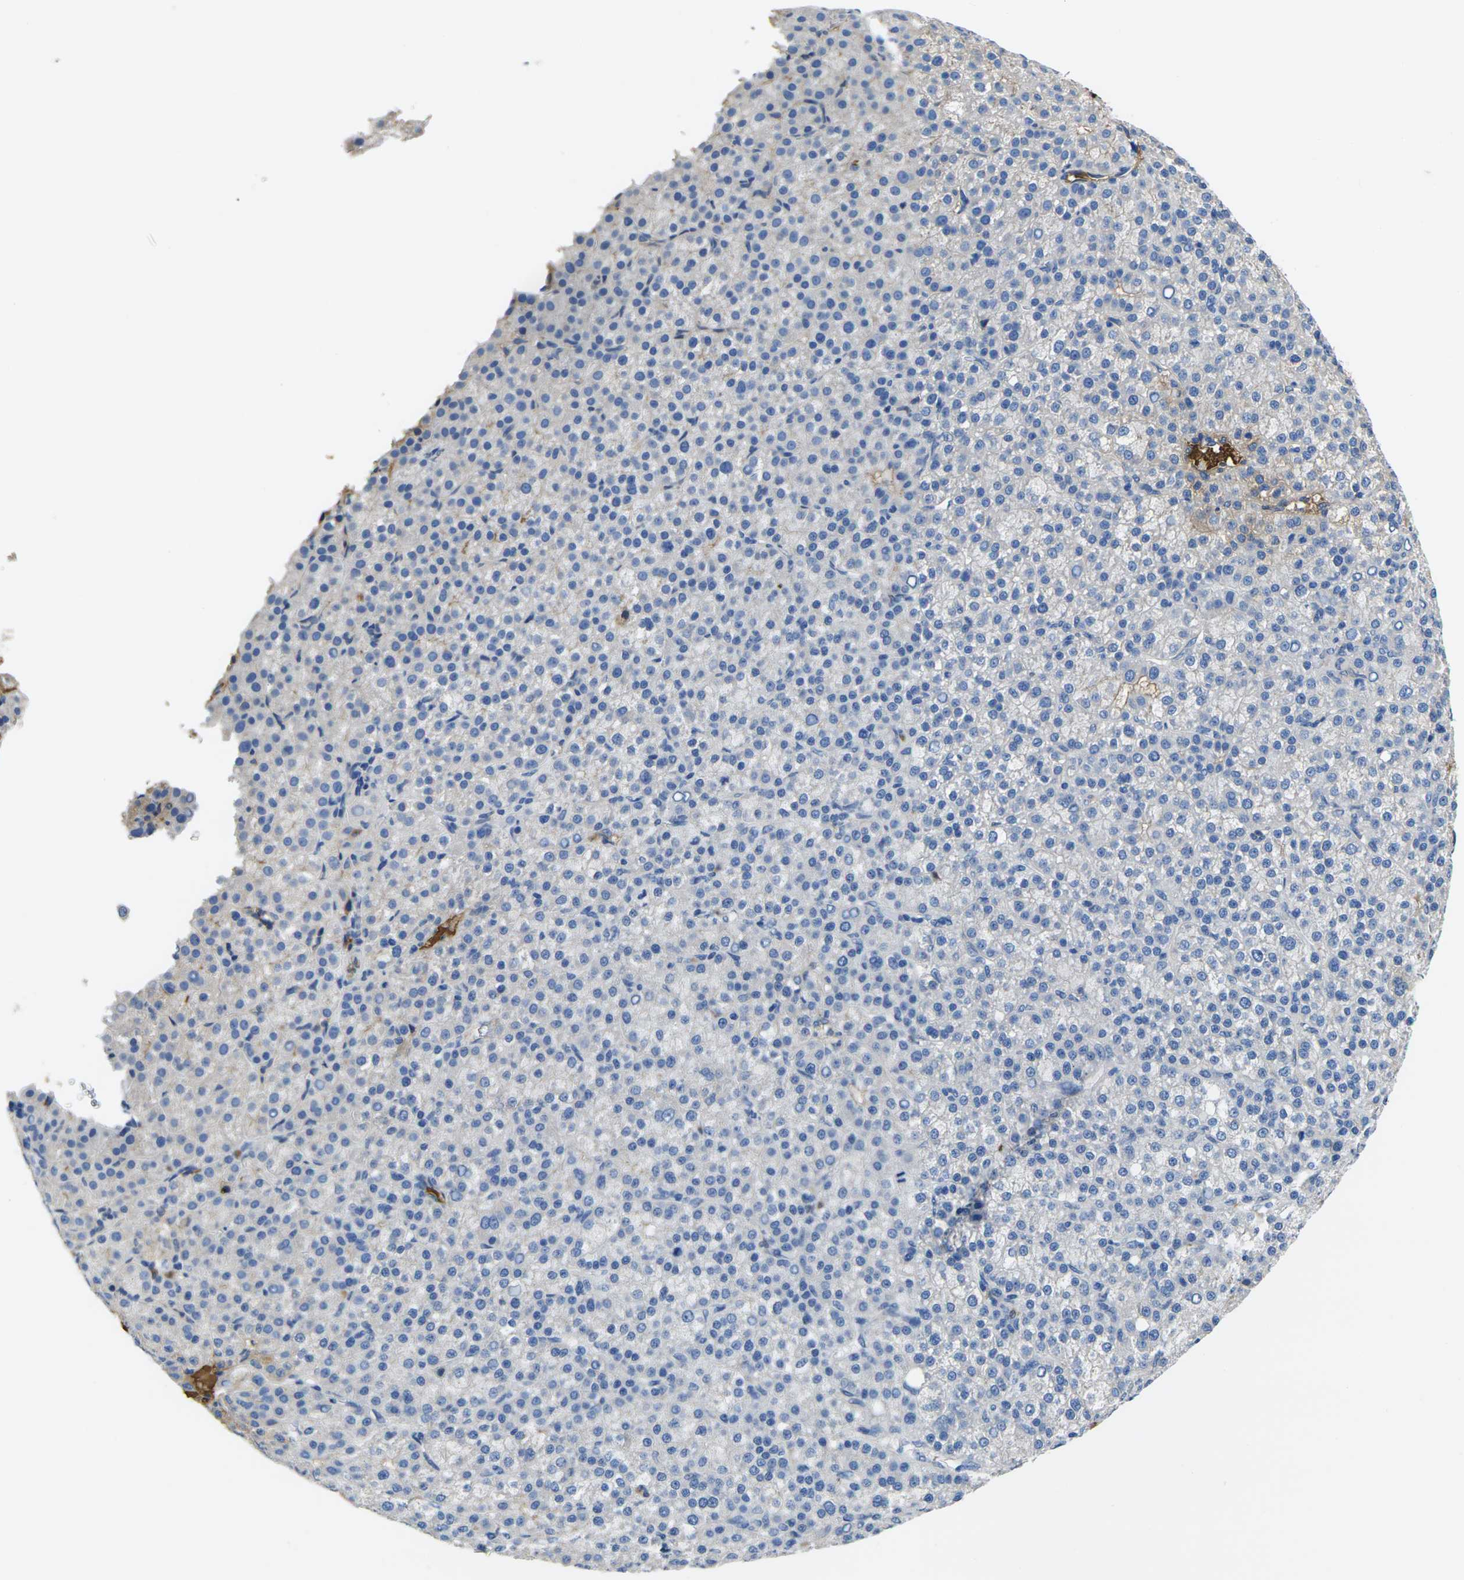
{"staining": {"intensity": "negative", "quantity": "none", "location": "none"}, "tissue": "liver cancer", "cell_type": "Tumor cells", "image_type": "cancer", "snomed": [{"axis": "morphology", "description": "Carcinoma, Hepatocellular, NOS"}, {"axis": "topography", "description": "Liver"}], "caption": "Immunohistochemistry photomicrograph of human liver hepatocellular carcinoma stained for a protein (brown), which exhibits no expression in tumor cells. Brightfield microscopy of immunohistochemistry stained with DAB (3,3'-diaminobenzidine) (brown) and hematoxylin (blue), captured at high magnification.", "gene": "GREM2", "patient": {"sex": "female", "age": 58}}